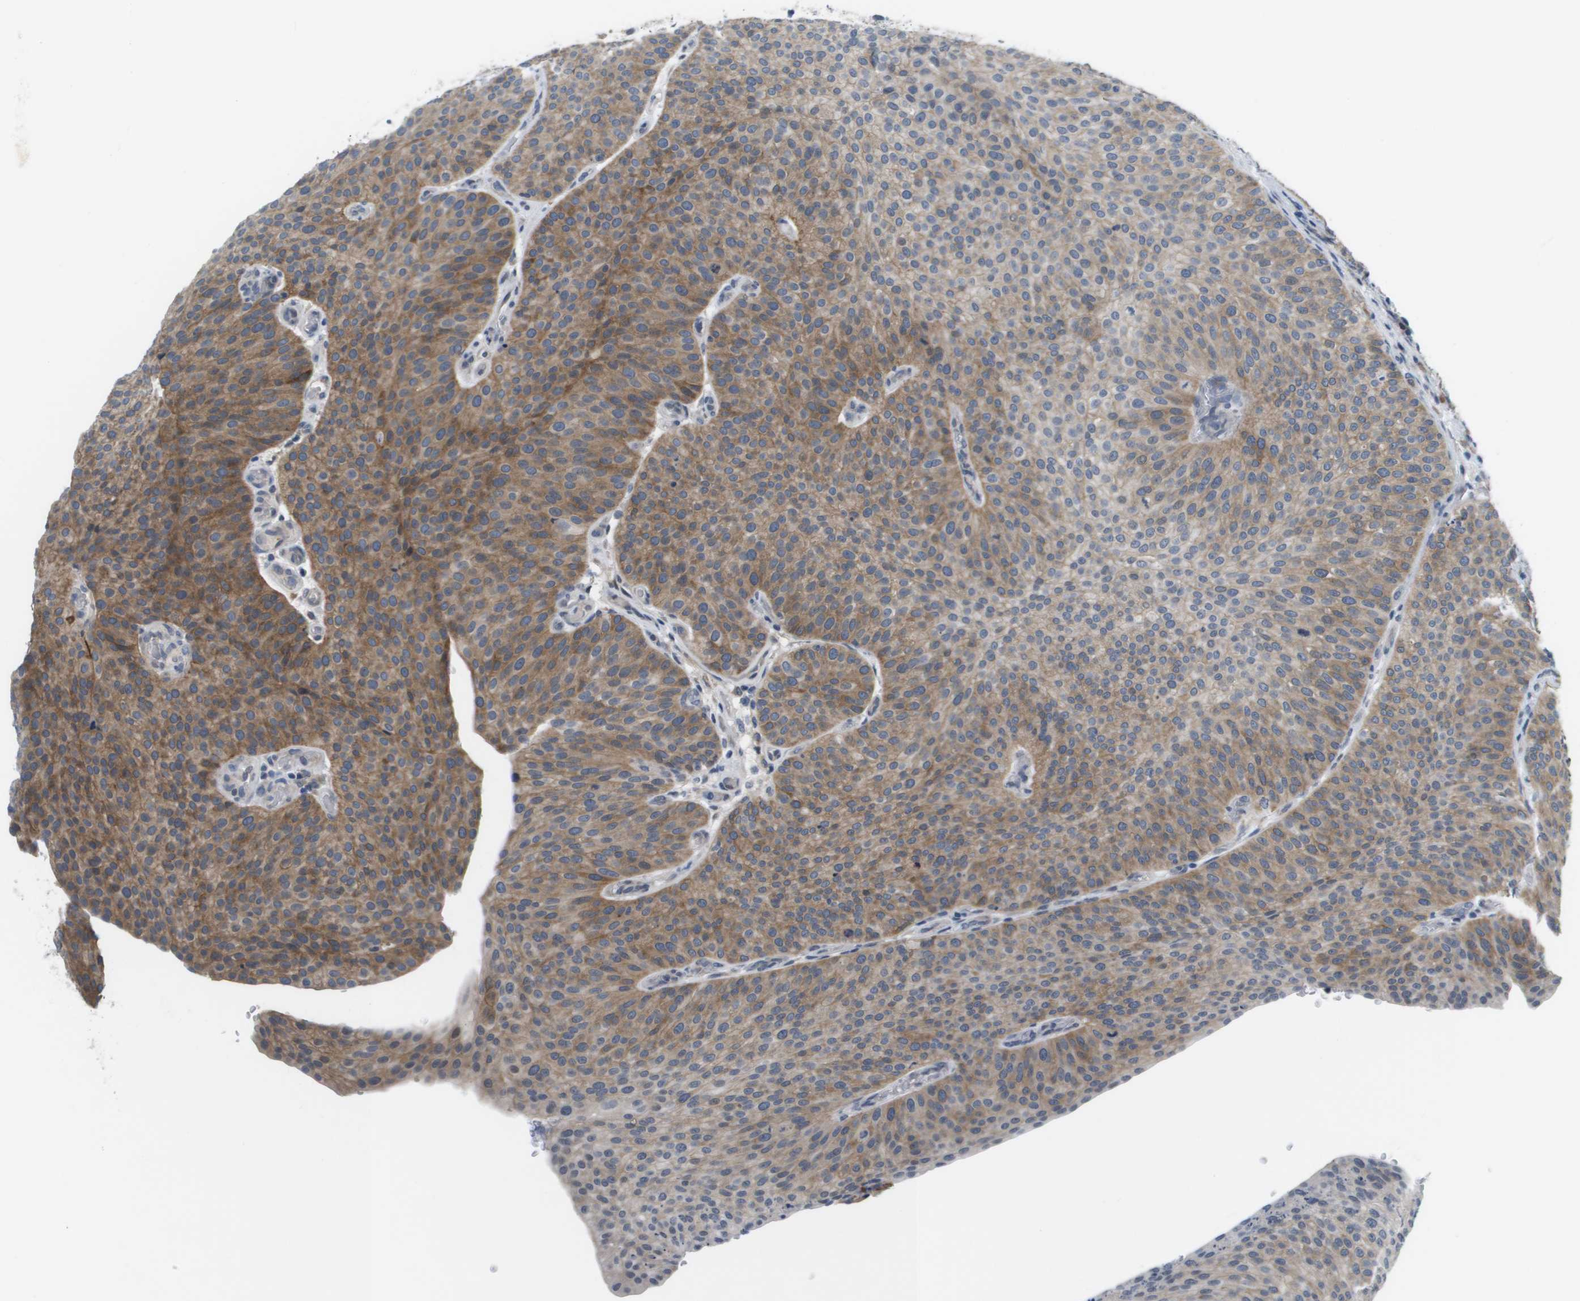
{"staining": {"intensity": "moderate", "quantity": "25%-75%", "location": "cytoplasmic/membranous"}, "tissue": "urothelial cancer", "cell_type": "Tumor cells", "image_type": "cancer", "snomed": [{"axis": "morphology", "description": "Urothelial carcinoma, Low grade"}, {"axis": "topography", "description": "Smooth muscle"}, {"axis": "topography", "description": "Urinary bladder"}], "caption": "Immunohistochemical staining of human urothelial cancer shows medium levels of moderate cytoplasmic/membranous positivity in approximately 25%-75% of tumor cells.", "gene": "MARCHF8", "patient": {"sex": "male", "age": 60}}